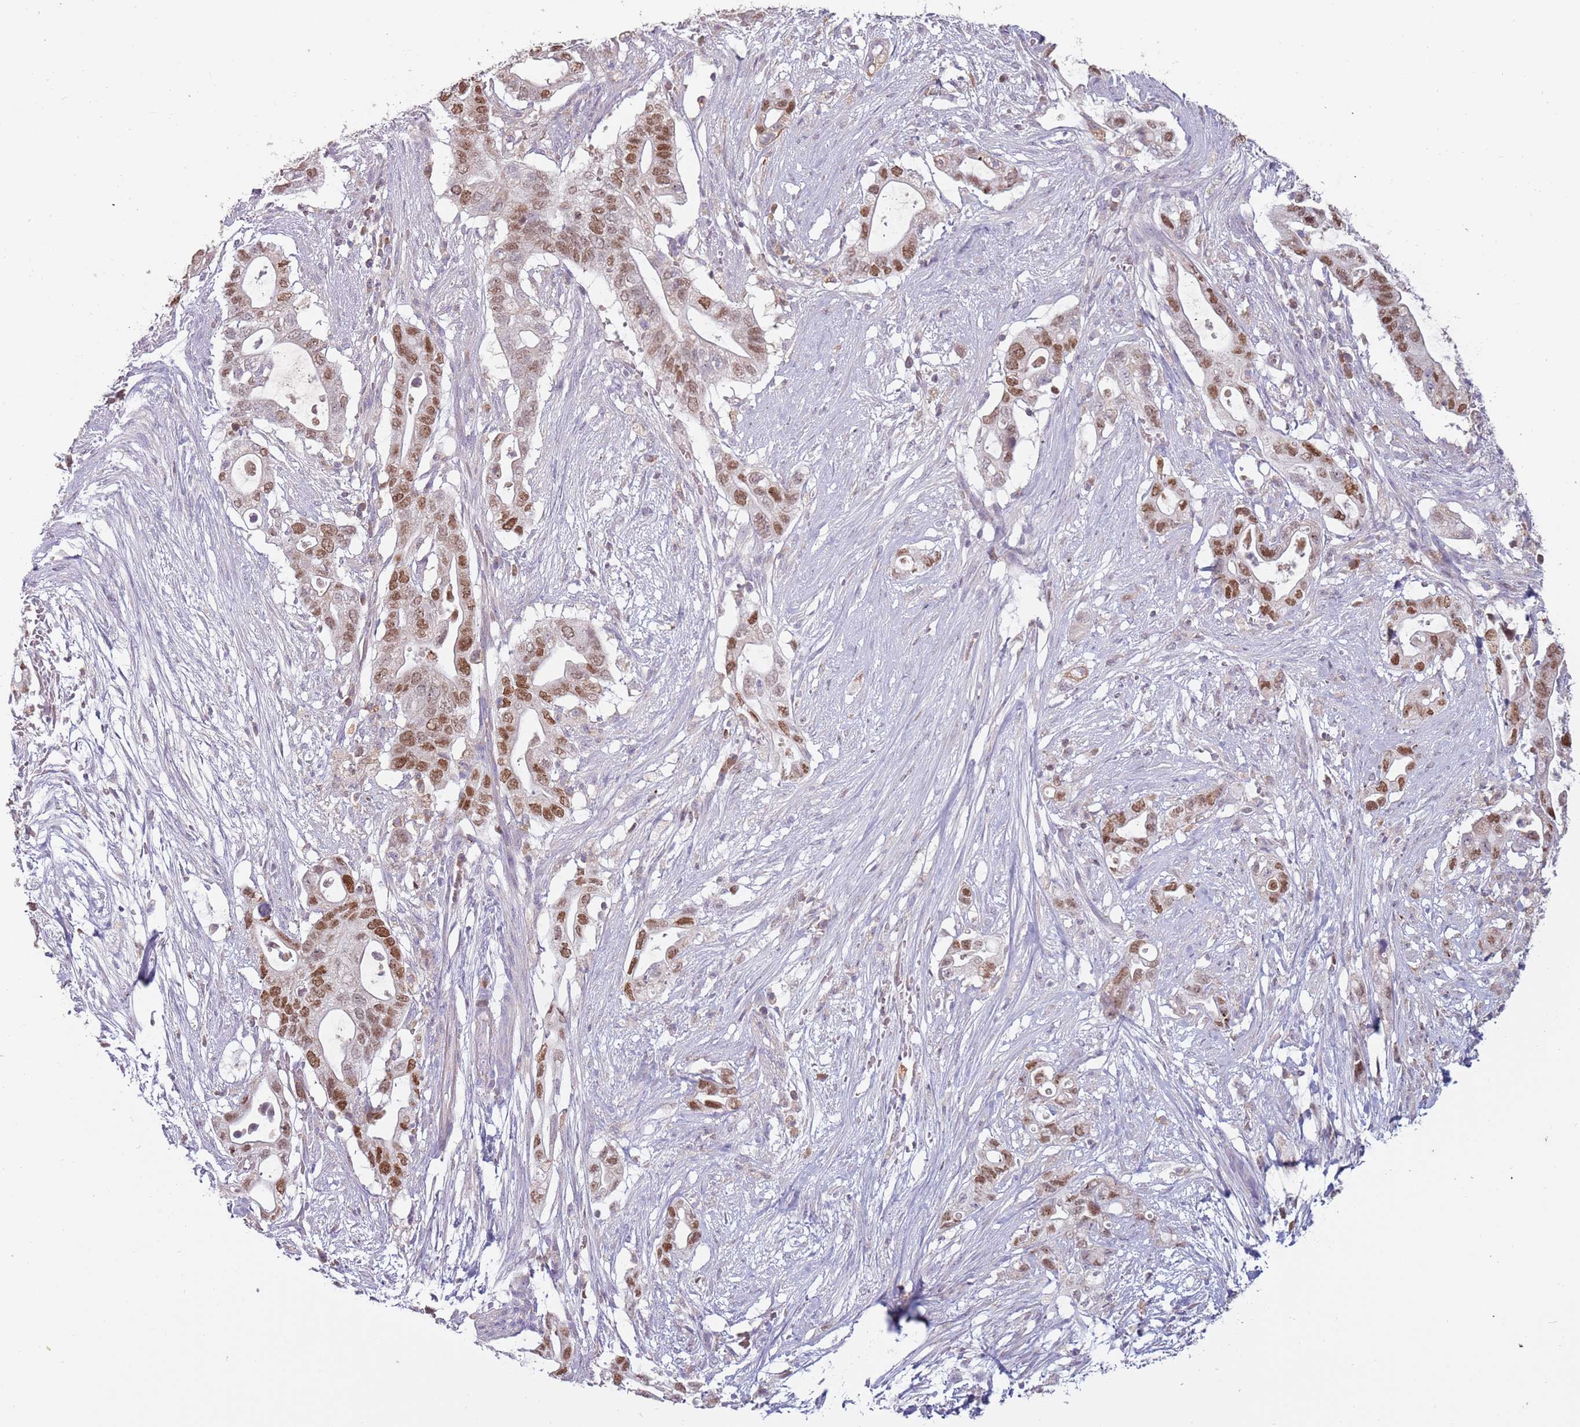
{"staining": {"intensity": "moderate", "quantity": ">75%", "location": "nuclear"}, "tissue": "pancreatic cancer", "cell_type": "Tumor cells", "image_type": "cancer", "snomed": [{"axis": "morphology", "description": "Adenocarcinoma, NOS"}, {"axis": "topography", "description": "Pancreas"}], "caption": "Brown immunohistochemical staining in human pancreatic adenocarcinoma demonstrates moderate nuclear staining in approximately >75% of tumor cells. (IHC, brightfield microscopy, high magnification).", "gene": "SYS1", "patient": {"sex": "female", "age": 72}}